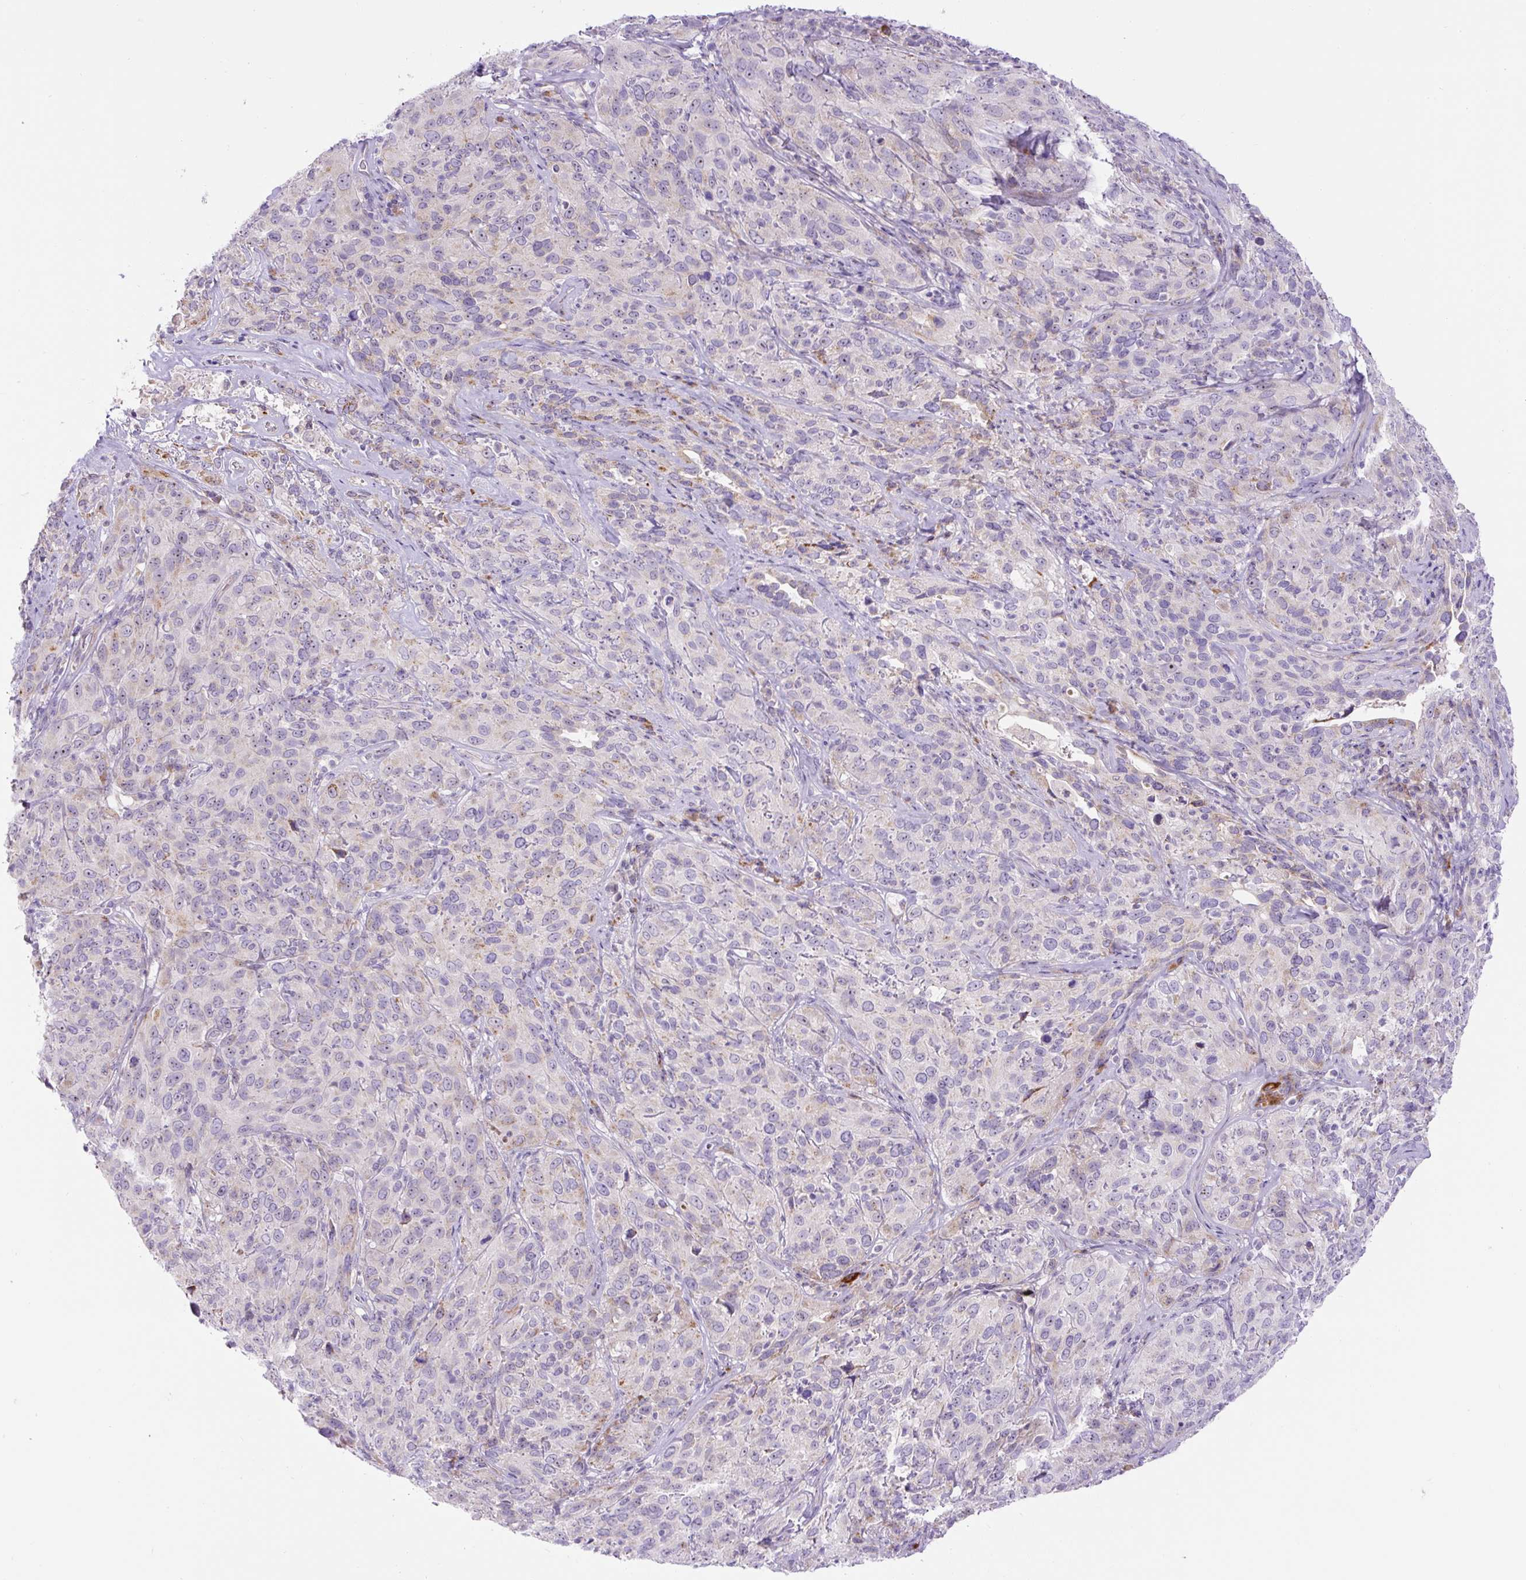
{"staining": {"intensity": "moderate", "quantity": "<25%", "location": "cytoplasmic/membranous"}, "tissue": "cervical cancer", "cell_type": "Tumor cells", "image_type": "cancer", "snomed": [{"axis": "morphology", "description": "Squamous cell carcinoma, NOS"}, {"axis": "topography", "description": "Cervix"}], "caption": "There is low levels of moderate cytoplasmic/membranous expression in tumor cells of squamous cell carcinoma (cervical), as demonstrated by immunohistochemical staining (brown color).", "gene": "ZNF596", "patient": {"sex": "female", "age": 51}}